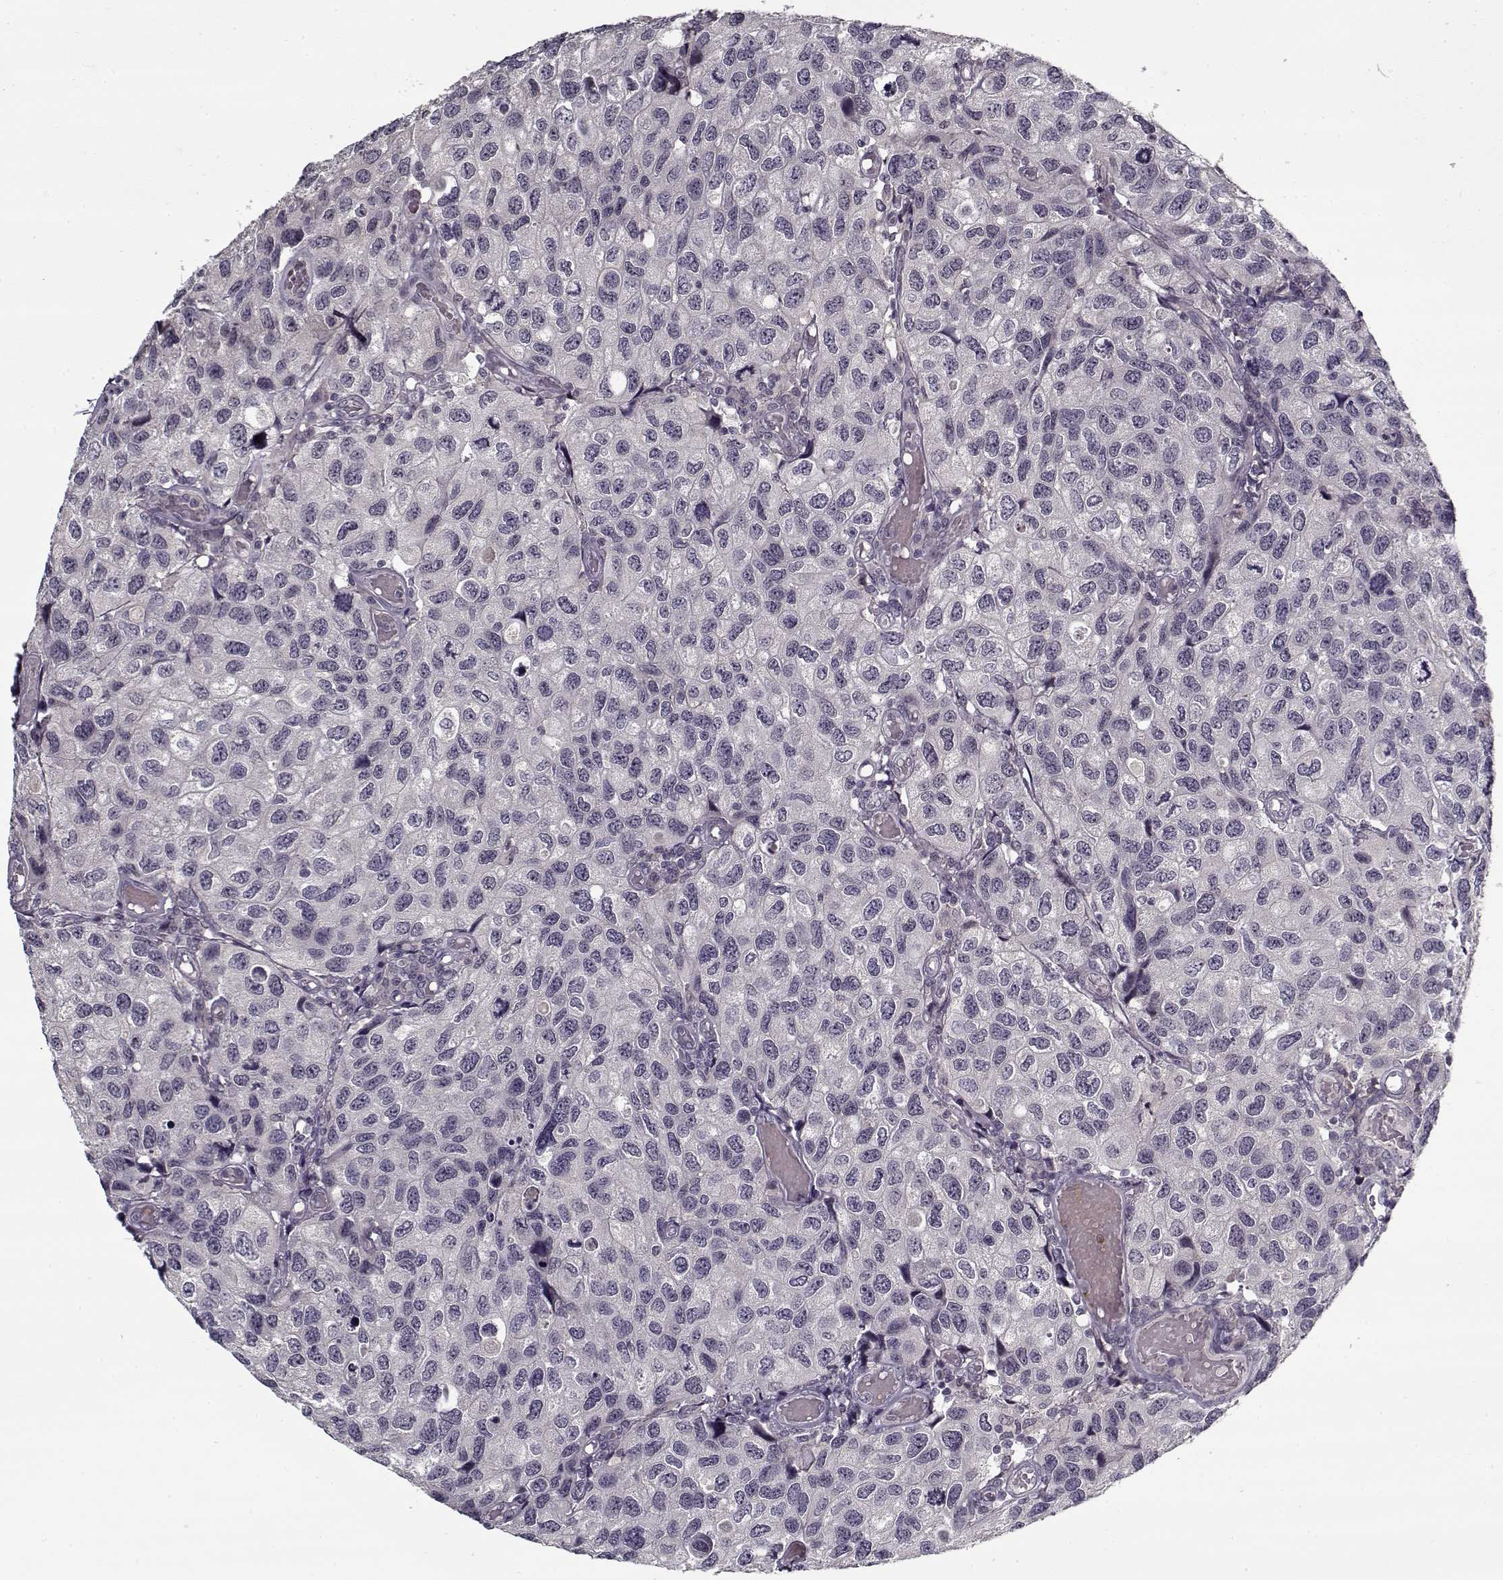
{"staining": {"intensity": "negative", "quantity": "none", "location": "none"}, "tissue": "urothelial cancer", "cell_type": "Tumor cells", "image_type": "cancer", "snomed": [{"axis": "morphology", "description": "Urothelial carcinoma, High grade"}, {"axis": "topography", "description": "Urinary bladder"}], "caption": "There is no significant expression in tumor cells of urothelial carcinoma (high-grade).", "gene": "LAMA2", "patient": {"sex": "male", "age": 79}}